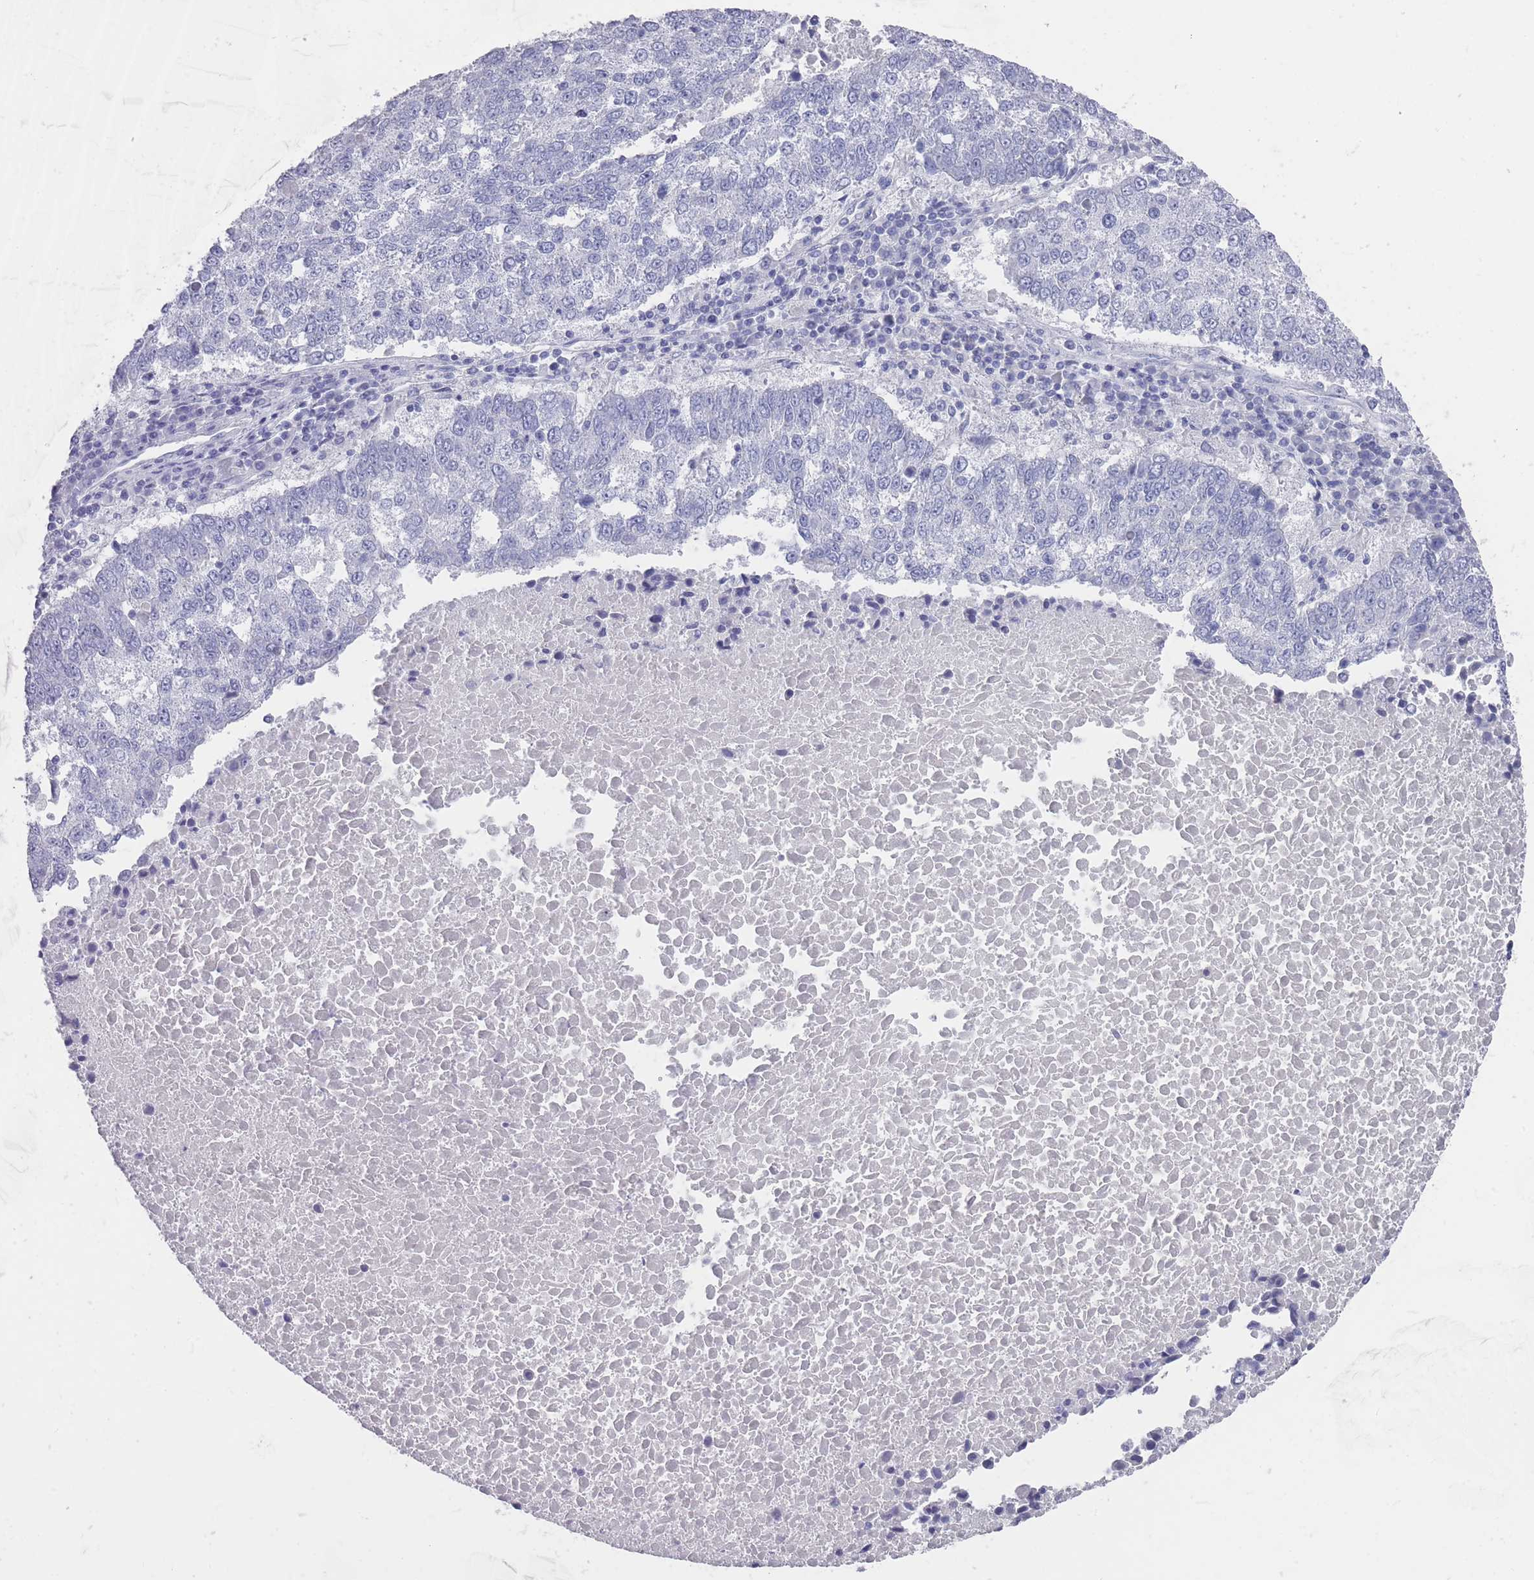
{"staining": {"intensity": "negative", "quantity": "none", "location": "none"}, "tissue": "lung cancer", "cell_type": "Tumor cells", "image_type": "cancer", "snomed": [{"axis": "morphology", "description": "Squamous cell carcinoma, NOS"}, {"axis": "topography", "description": "Lung"}], "caption": "Immunohistochemistry of lung cancer (squamous cell carcinoma) shows no expression in tumor cells.", "gene": "RAB2B", "patient": {"sex": "male", "age": 73}}